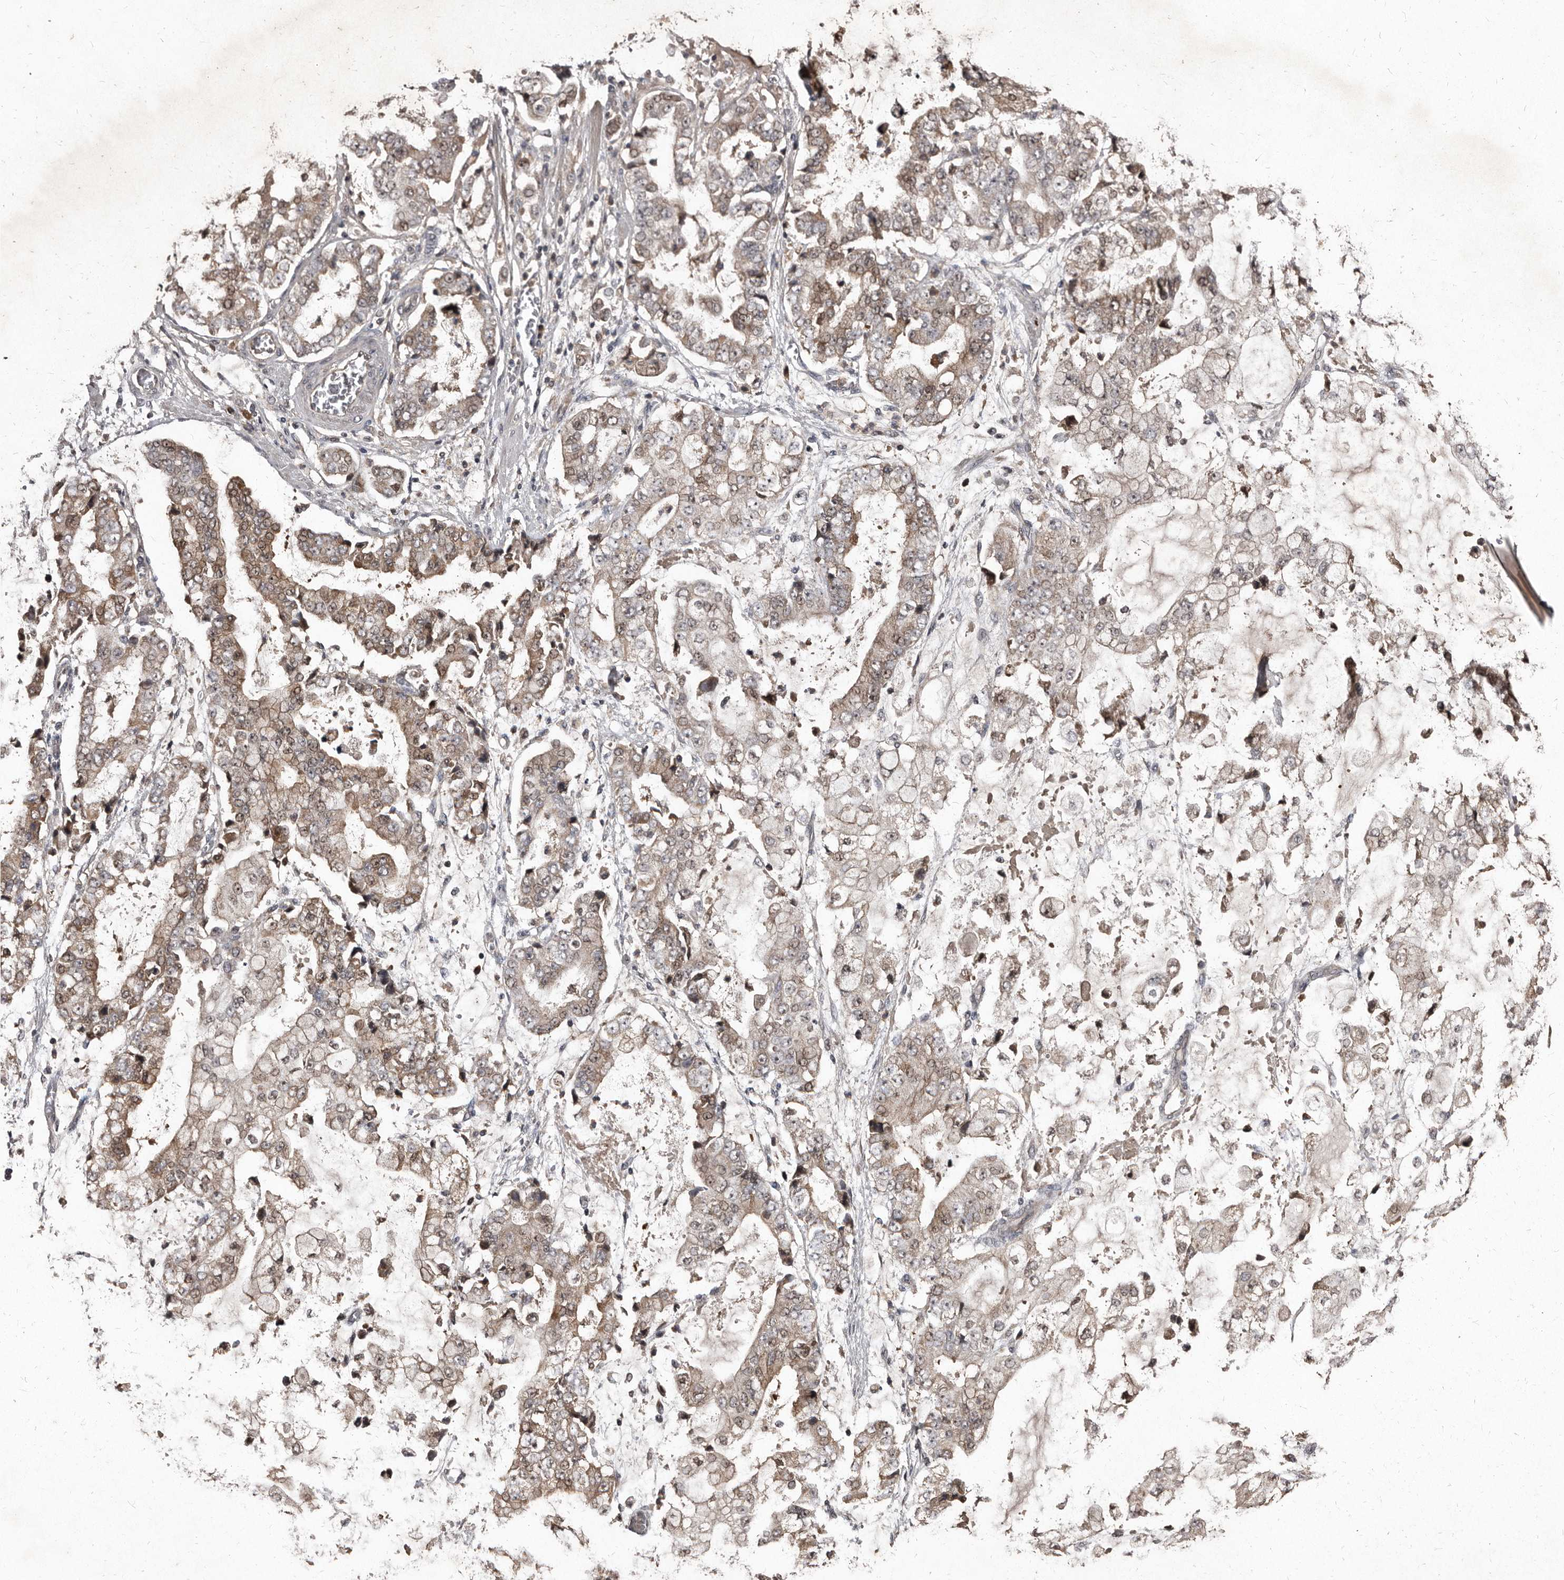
{"staining": {"intensity": "moderate", "quantity": ">75%", "location": "cytoplasmic/membranous"}, "tissue": "stomach cancer", "cell_type": "Tumor cells", "image_type": "cancer", "snomed": [{"axis": "morphology", "description": "Adenocarcinoma, NOS"}, {"axis": "topography", "description": "Stomach"}], "caption": "Immunohistochemical staining of adenocarcinoma (stomach) exhibits medium levels of moderate cytoplasmic/membranous staining in about >75% of tumor cells.", "gene": "PMVK", "patient": {"sex": "male", "age": 76}}